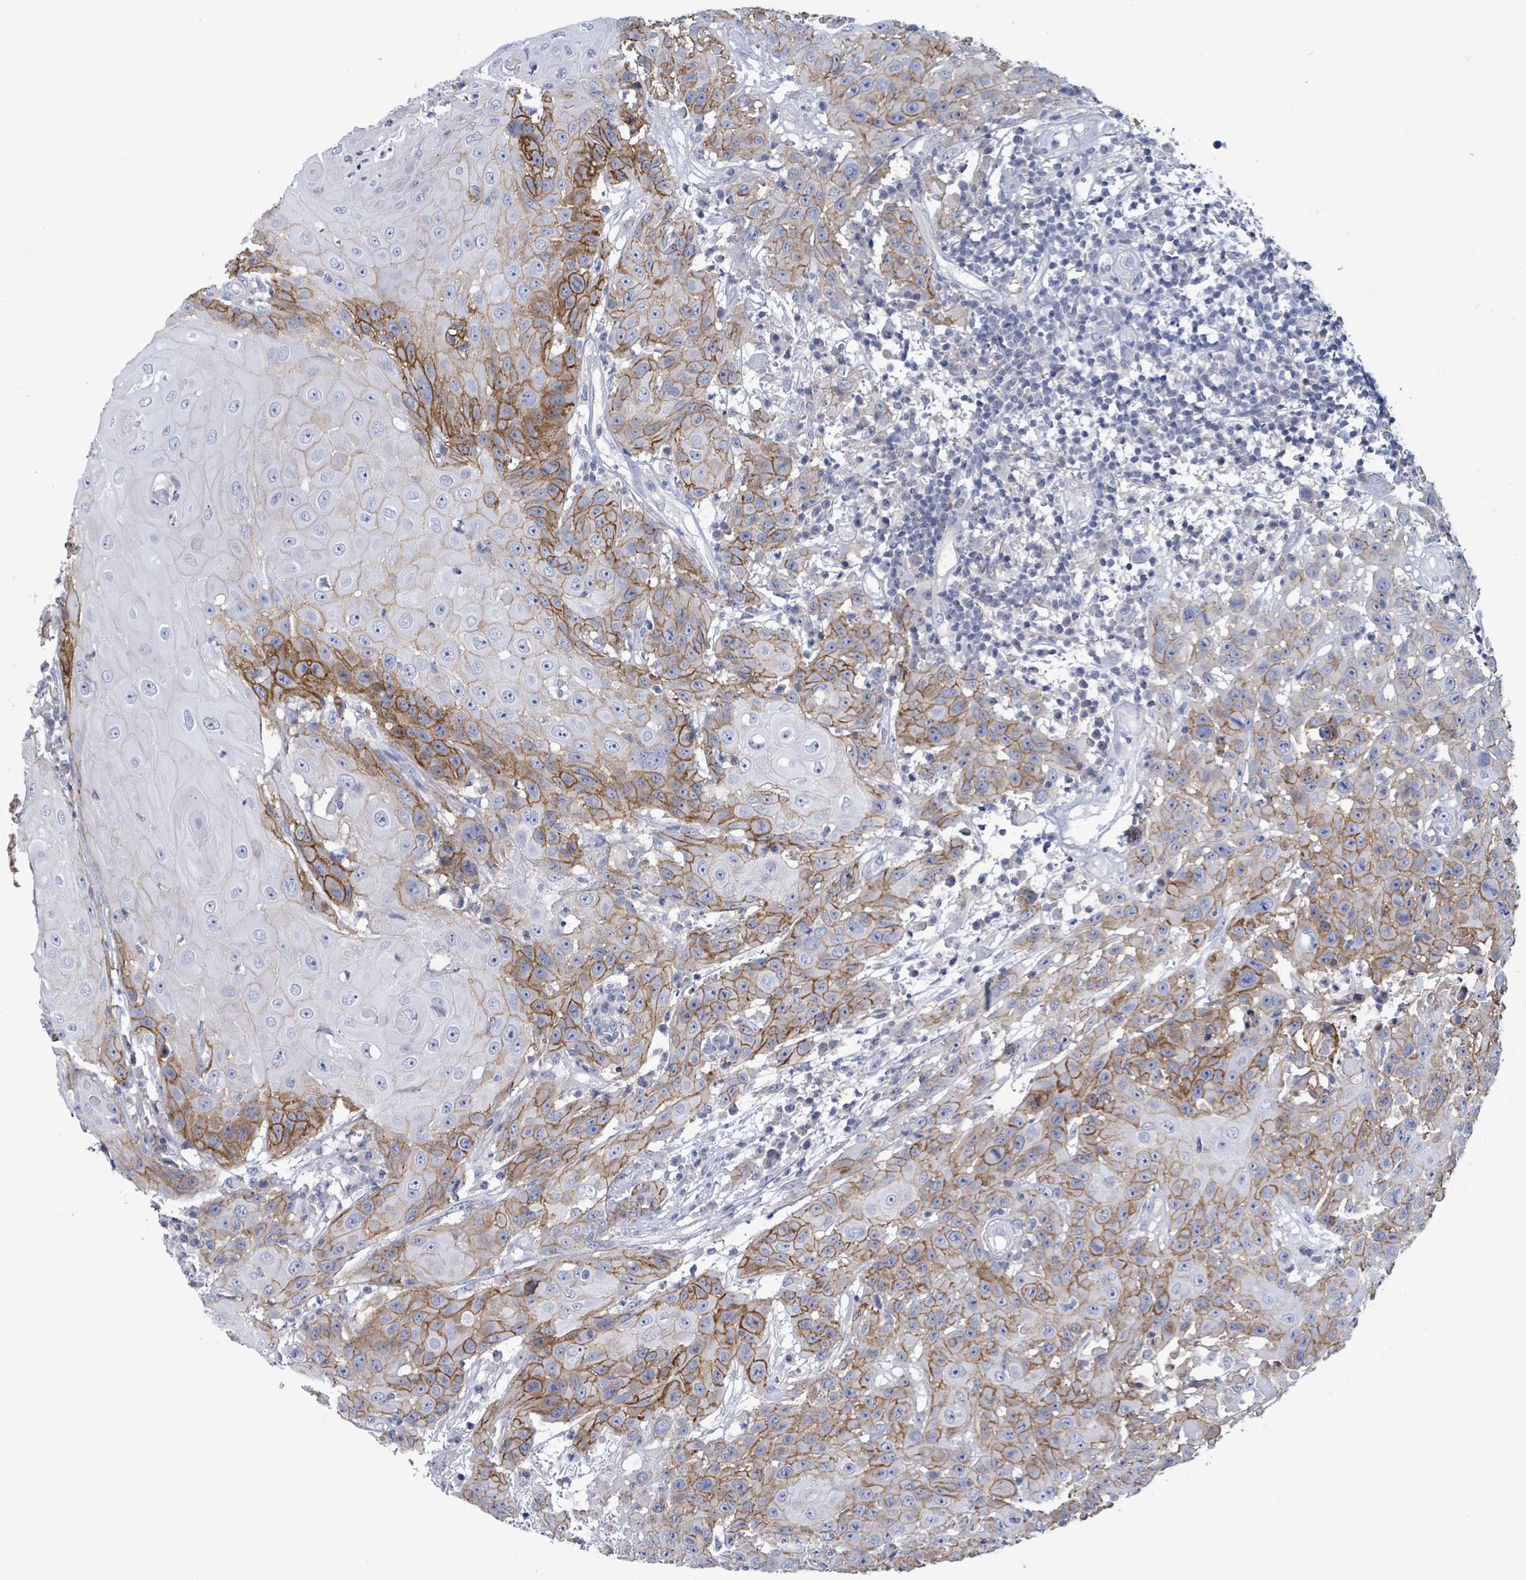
{"staining": {"intensity": "moderate", "quantity": ">75%", "location": "cytoplasmic/membranous"}, "tissue": "head and neck cancer", "cell_type": "Tumor cells", "image_type": "cancer", "snomed": [{"axis": "morphology", "description": "Squamous cell carcinoma, NOS"}, {"axis": "topography", "description": "Skin"}, {"axis": "topography", "description": "Head-Neck"}], "caption": "A photomicrograph of human head and neck squamous cell carcinoma stained for a protein displays moderate cytoplasmic/membranous brown staining in tumor cells.", "gene": "BSG", "patient": {"sex": "male", "age": 80}}